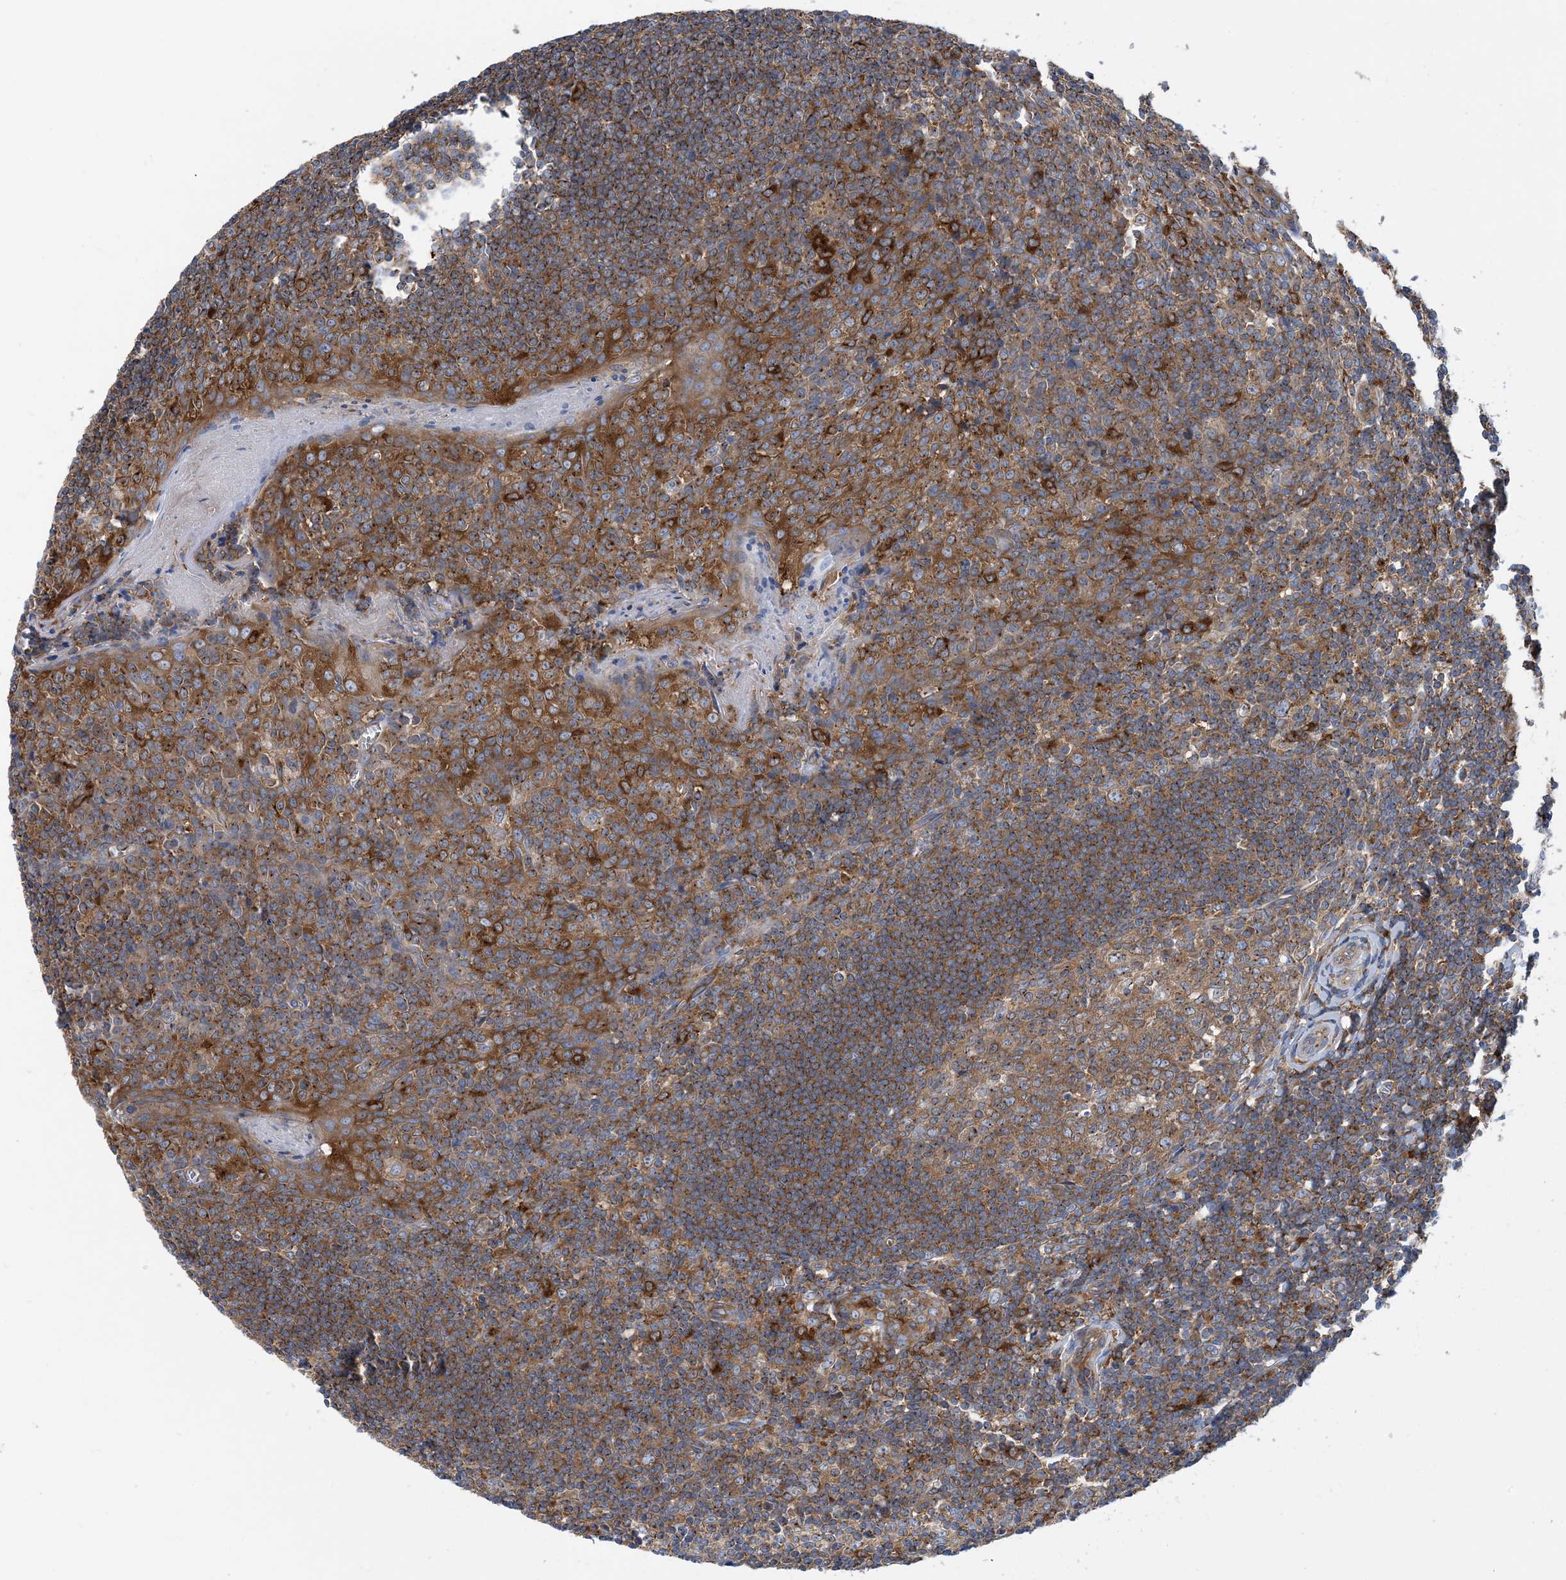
{"staining": {"intensity": "moderate", "quantity": ">75%", "location": "cytoplasmic/membranous"}, "tissue": "tonsil", "cell_type": "Germinal center cells", "image_type": "normal", "snomed": [{"axis": "morphology", "description": "Normal tissue, NOS"}, {"axis": "topography", "description": "Tonsil"}], "caption": "Moderate cytoplasmic/membranous staining for a protein is present in about >75% of germinal center cells of unremarkable tonsil using IHC.", "gene": "DYNC1LI1", "patient": {"sex": "male", "age": 27}}